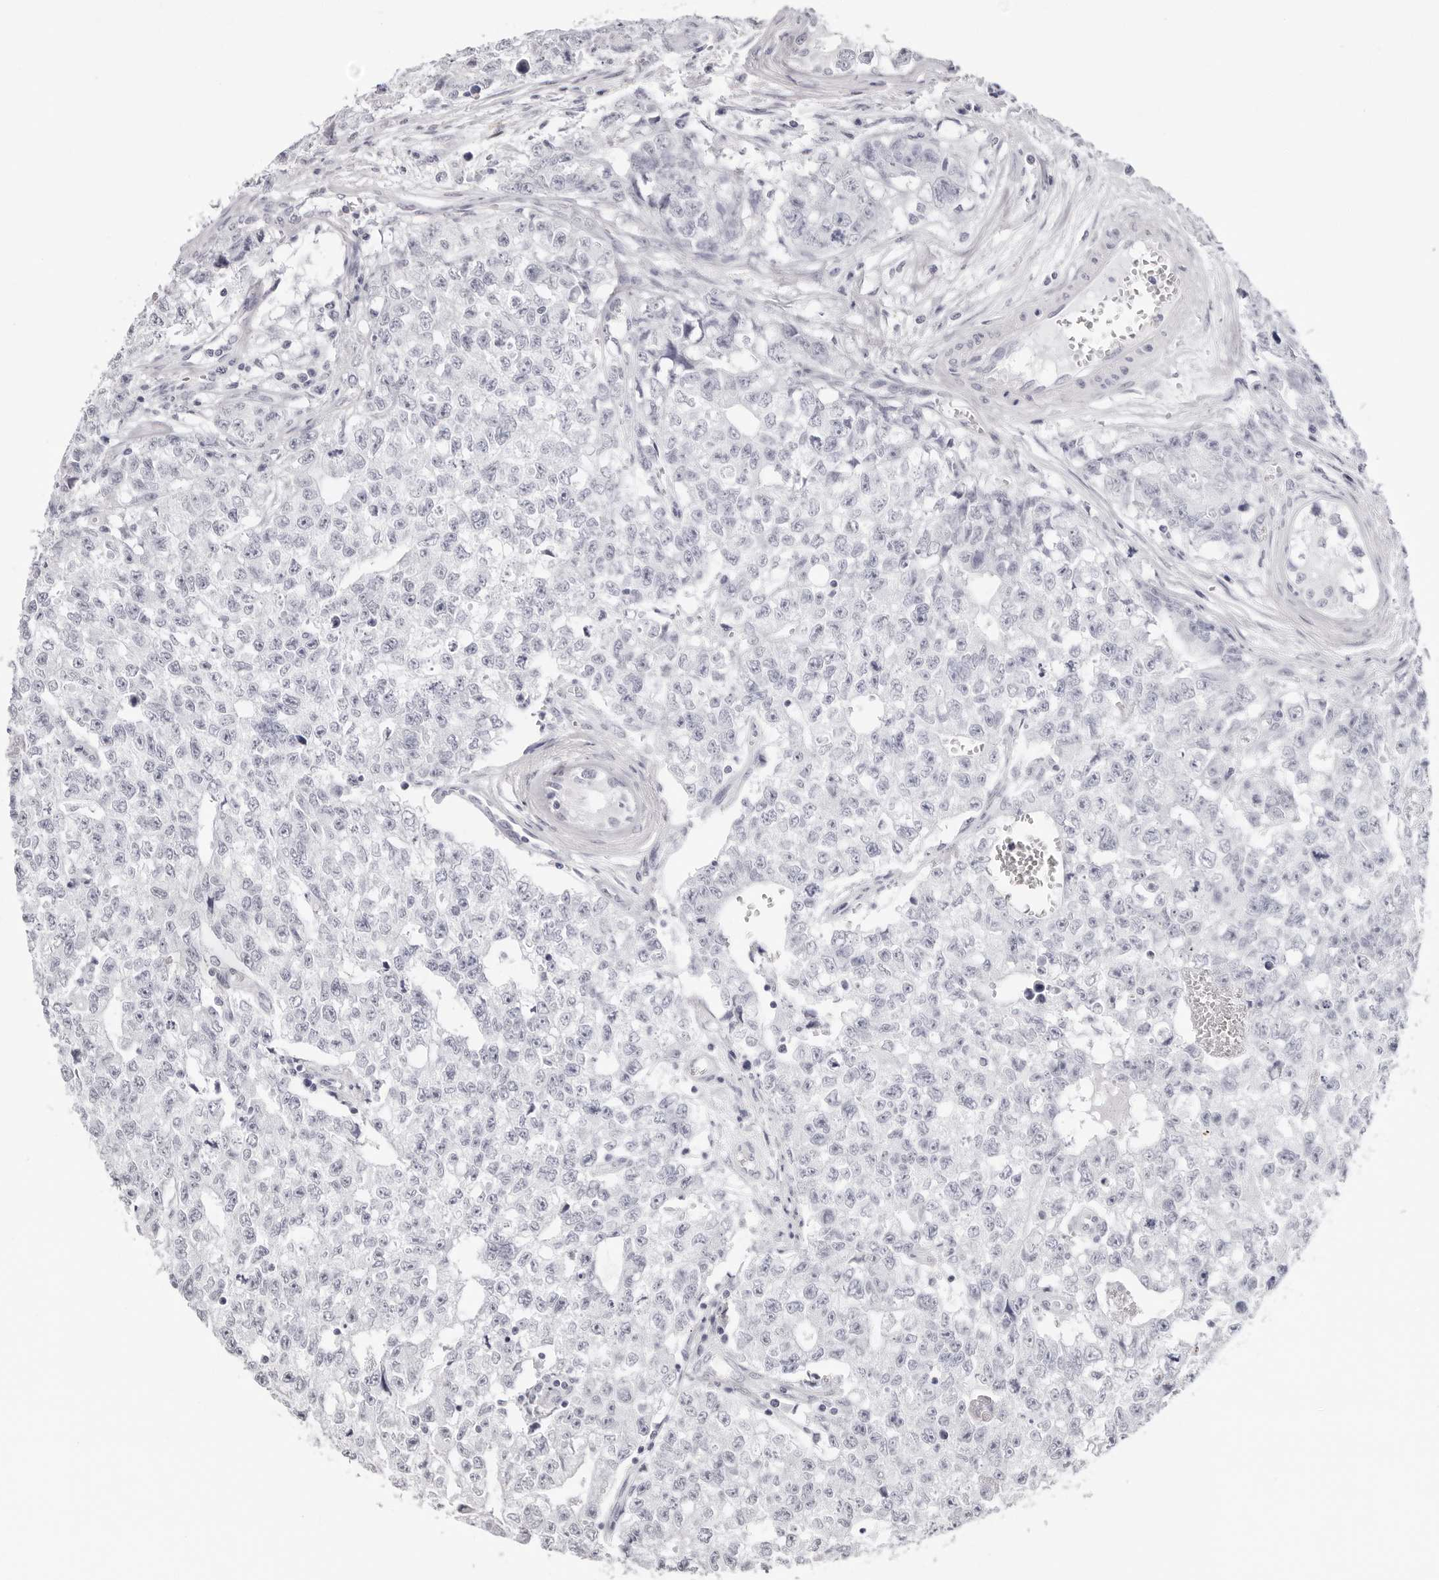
{"staining": {"intensity": "negative", "quantity": "none", "location": "none"}, "tissue": "testis cancer", "cell_type": "Tumor cells", "image_type": "cancer", "snomed": [{"axis": "morphology", "description": "Carcinoma, Embryonal, NOS"}, {"axis": "topography", "description": "Testis"}], "caption": "IHC of human testis cancer (embryonal carcinoma) exhibits no staining in tumor cells. The staining was performed using DAB to visualize the protein expression in brown, while the nuclei were stained in blue with hematoxylin (Magnification: 20x).", "gene": "INSL3", "patient": {"sex": "male", "age": 28}}